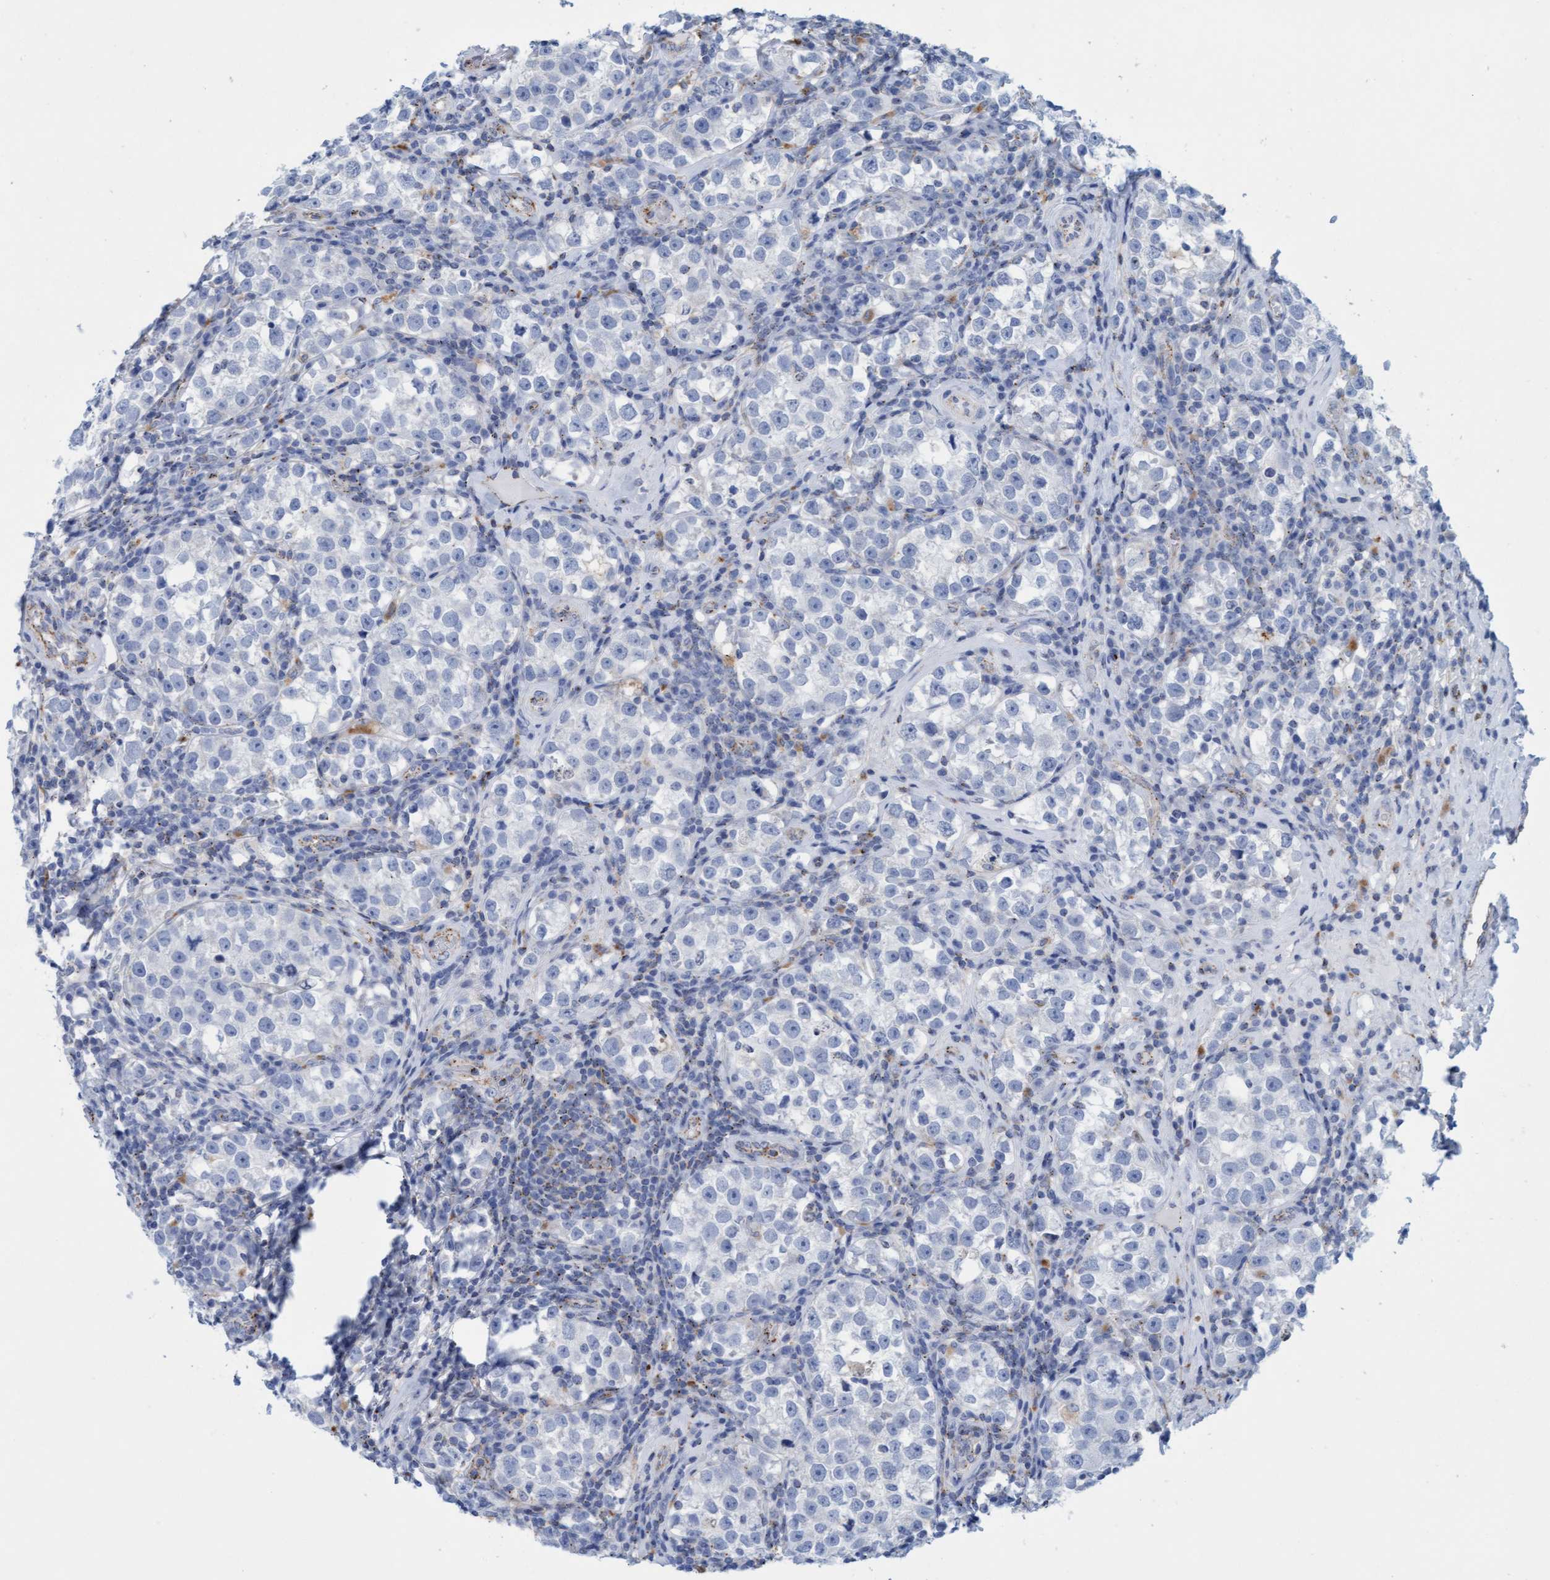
{"staining": {"intensity": "negative", "quantity": "none", "location": "none"}, "tissue": "testis cancer", "cell_type": "Tumor cells", "image_type": "cancer", "snomed": [{"axis": "morphology", "description": "Normal tissue, NOS"}, {"axis": "morphology", "description": "Seminoma, NOS"}, {"axis": "topography", "description": "Testis"}], "caption": "Immunohistochemistry of human seminoma (testis) displays no positivity in tumor cells. Nuclei are stained in blue.", "gene": "SGSH", "patient": {"sex": "male", "age": 43}}